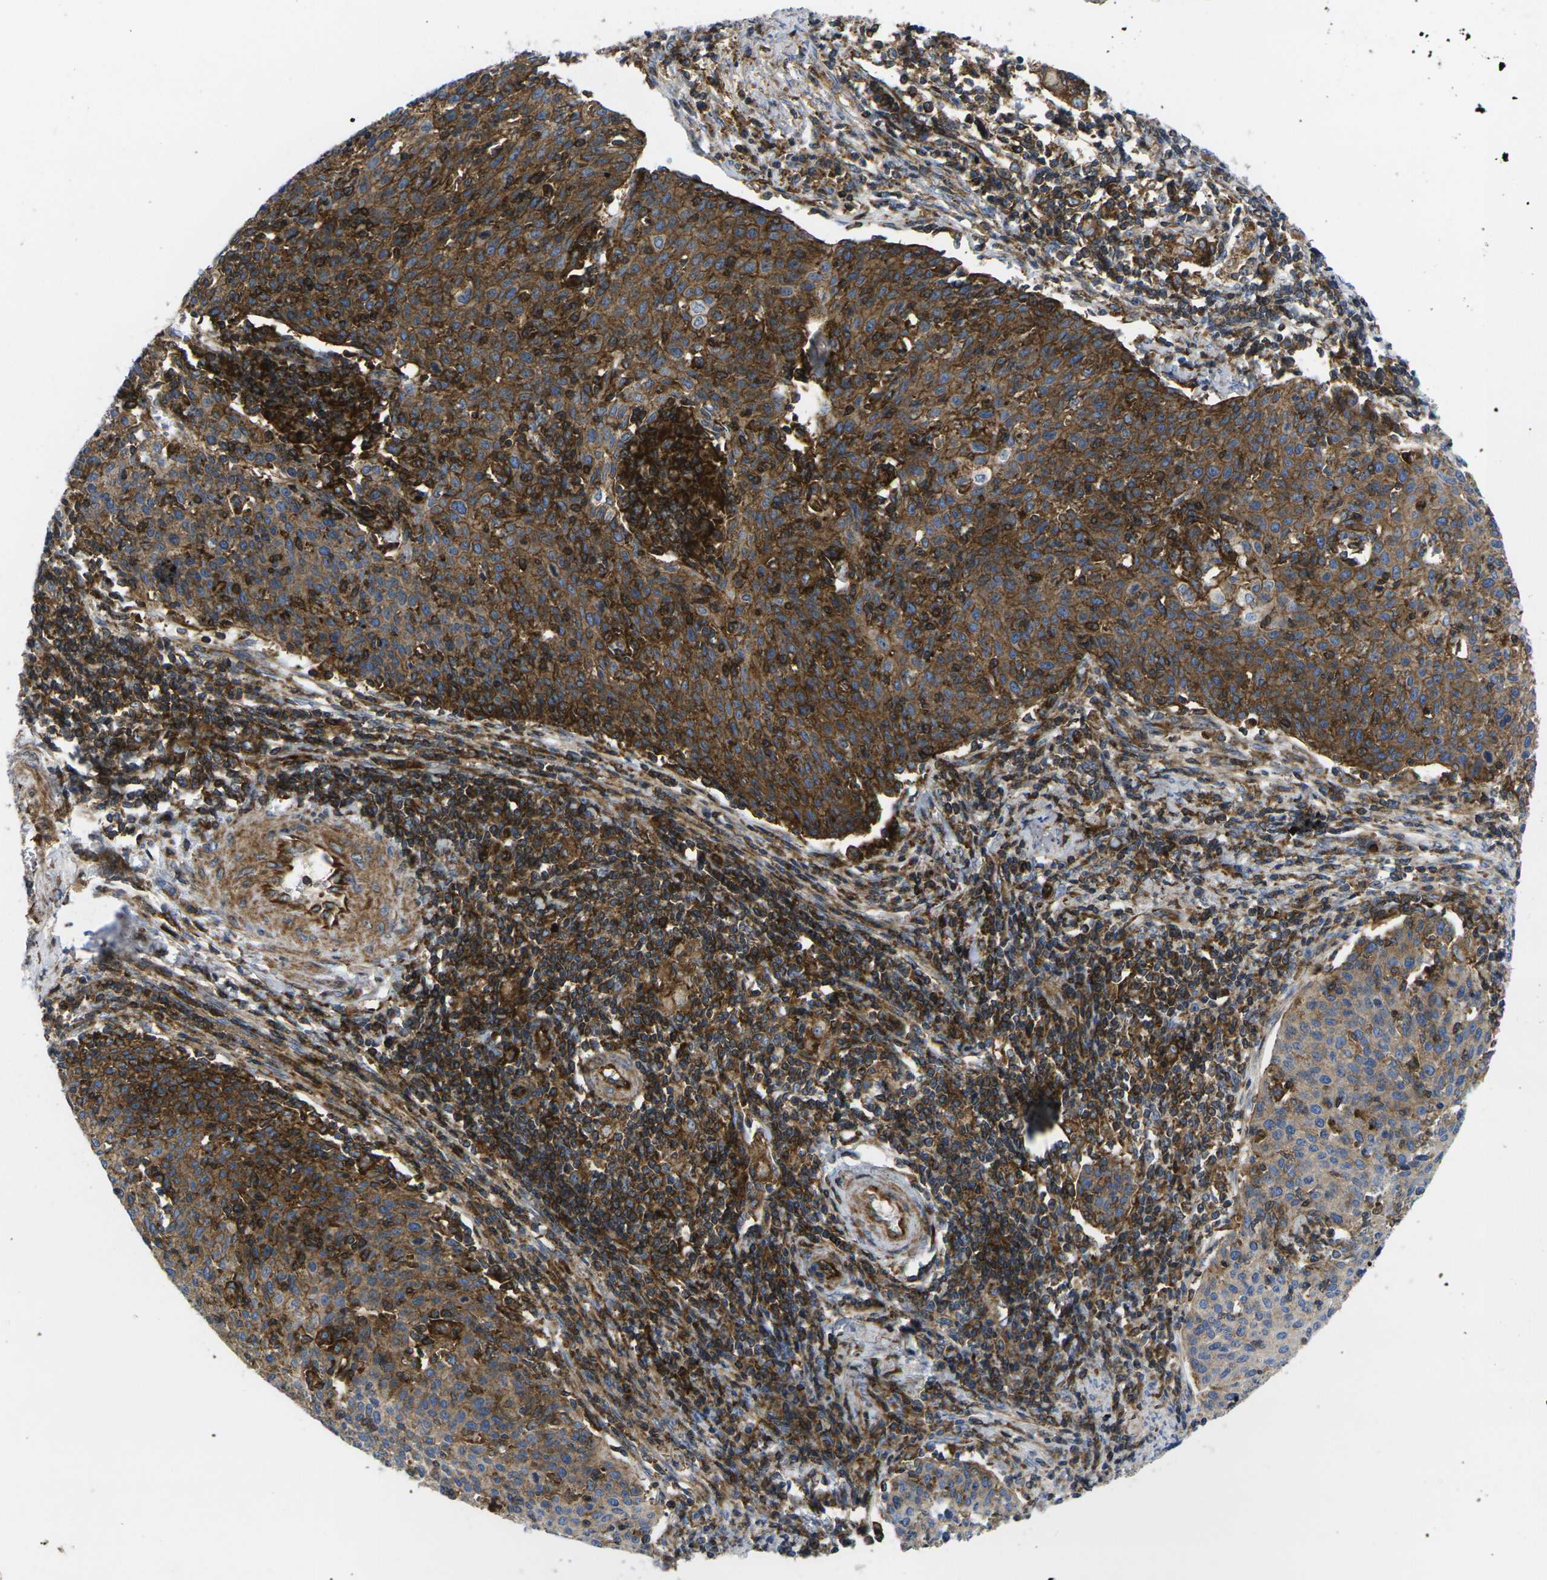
{"staining": {"intensity": "strong", "quantity": ">75%", "location": "cytoplasmic/membranous"}, "tissue": "cervical cancer", "cell_type": "Tumor cells", "image_type": "cancer", "snomed": [{"axis": "morphology", "description": "Squamous cell carcinoma, NOS"}, {"axis": "topography", "description": "Cervix"}], "caption": "The photomicrograph displays staining of squamous cell carcinoma (cervical), revealing strong cytoplasmic/membranous protein expression (brown color) within tumor cells. The protein is shown in brown color, while the nuclei are stained blue.", "gene": "IQGAP1", "patient": {"sex": "female", "age": 38}}